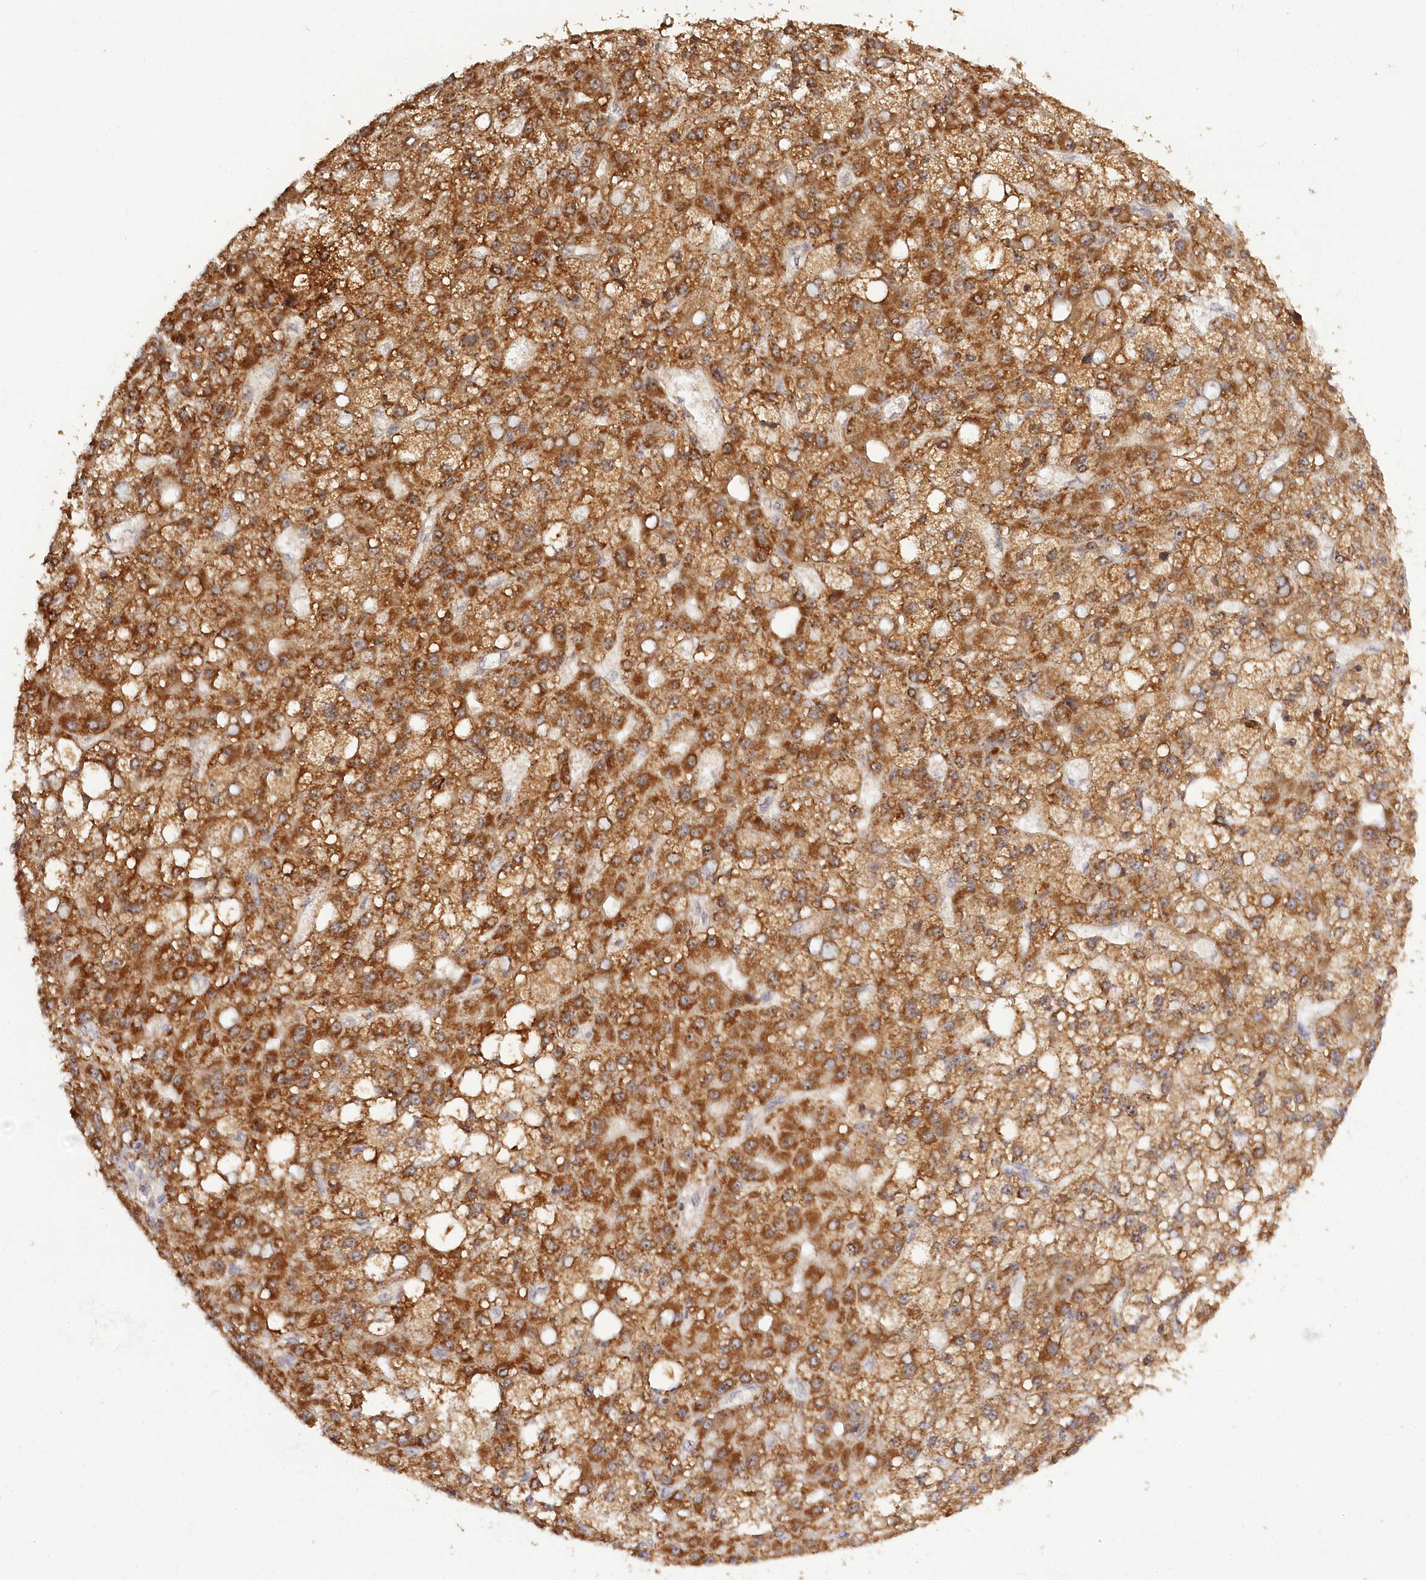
{"staining": {"intensity": "strong", "quantity": ">75%", "location": "cytoplasmic/membranous"}, "tissue": "liver cancer", "cell_type": "Tumor cells", "image_type": "cancer", "snomed": [{"axis": "morphology", "description": "Carcinoma, Hepatocellular, NOS"}, {"axis": "topography", "description": "Liver"}], "caption": "Approximately >75% of tumor cells in liver cancer display strong cytoplasmic/membranous protein positivity as visualized by brown immunohistochemical staining.", "gene": "RTN4IP1", "patient": {"sex": "male", "age": 67}}